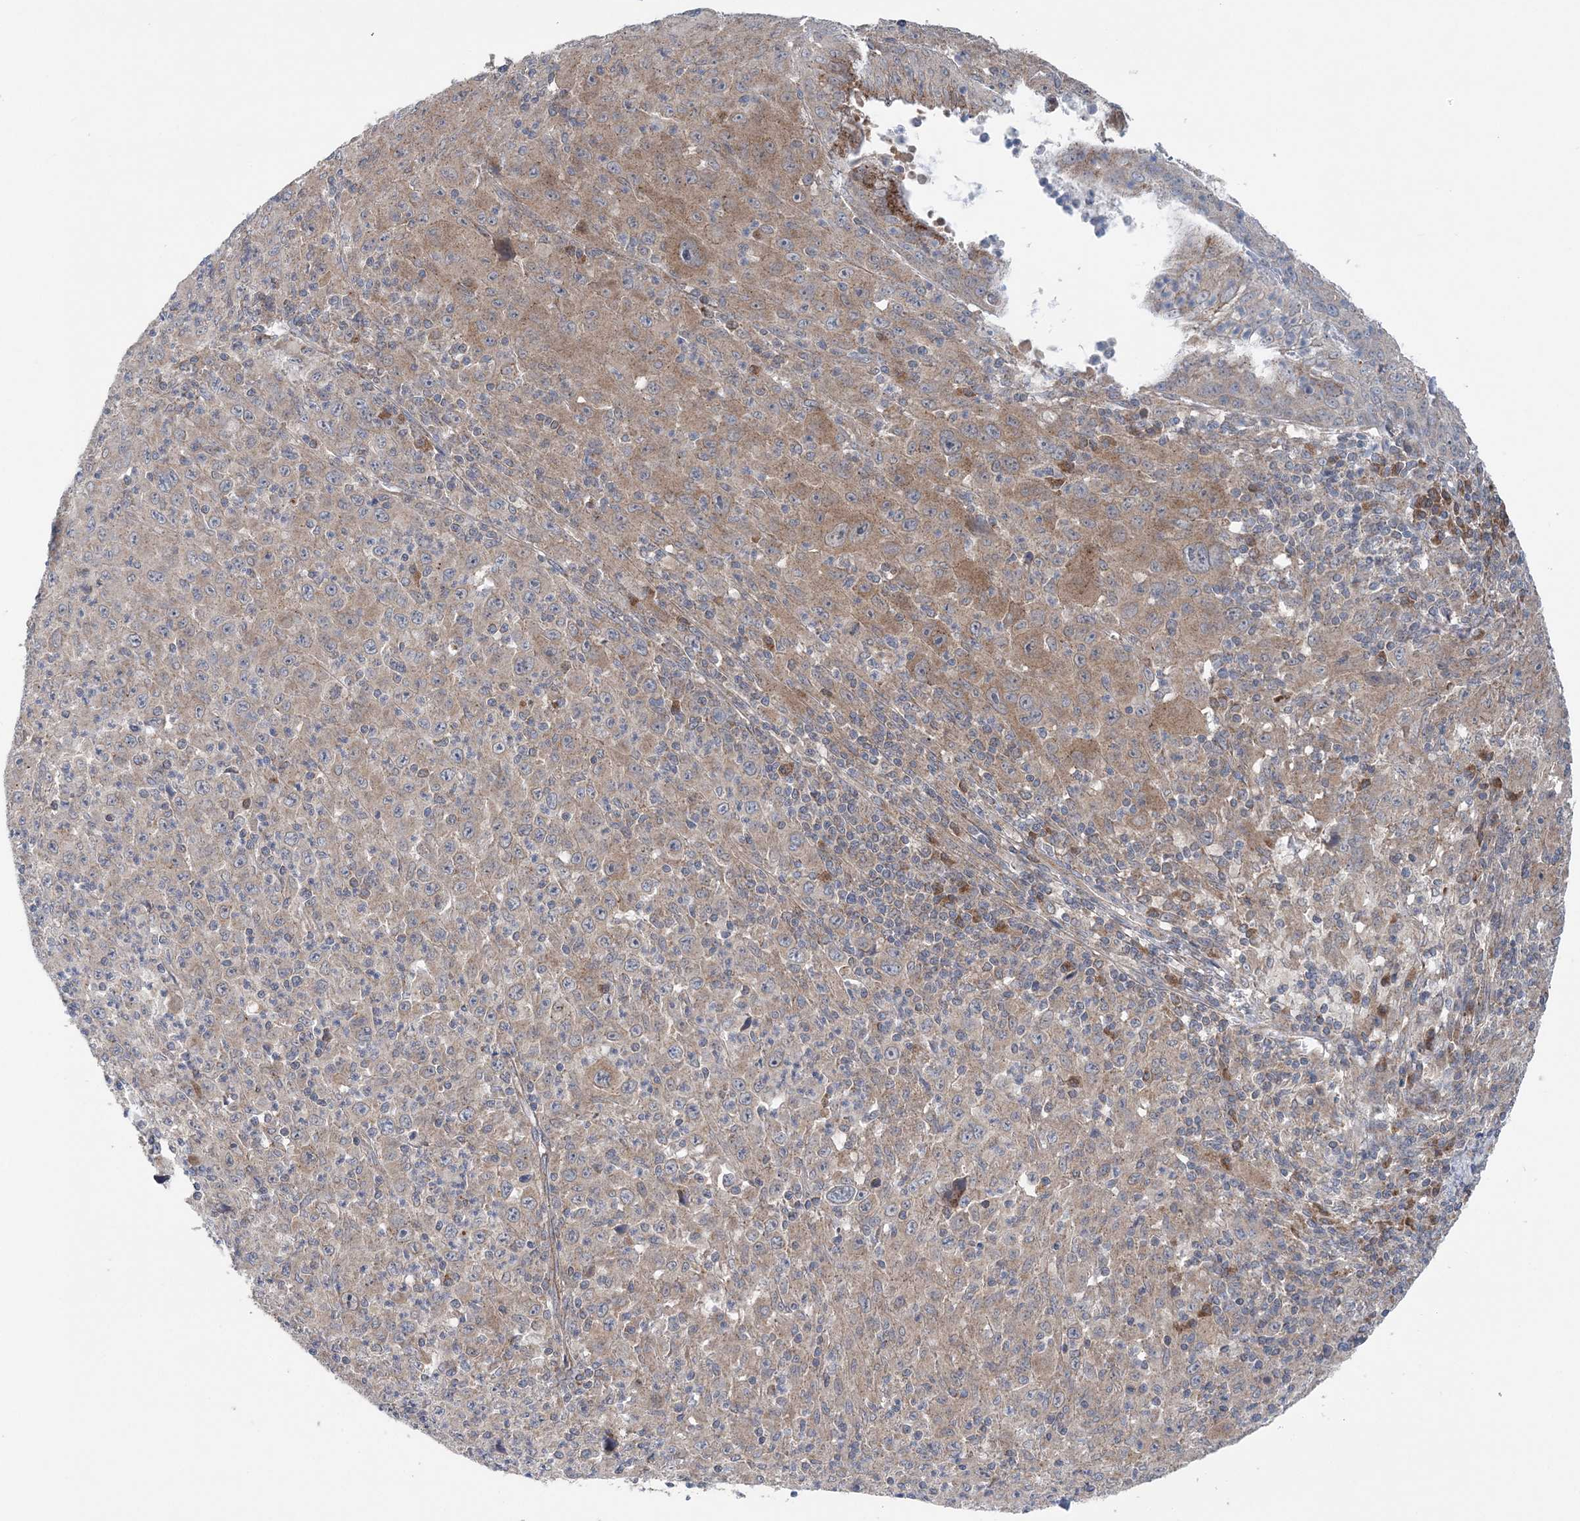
{"staining": {"intensity": "moderate", "quantity": ">75%", "location": "cytoplasmic/membranous"}, "tissue": "melanoma", "cell_type": "Tumor cells", "image_type": "cancer", "snomed": [{"axis": "morphology", "description": "Malignant melanoma, Metastatic site"}, {"axis": "topography", "description": "Skin"}], "caption": "Protein analysis of malignant melanoma (metastatic site) tissue shows moderate cytoplasmic/membranous staining in approximately >75% of tumor cells.", "gene": "COPE", "patient": {"sex": "female", "age": 56}}